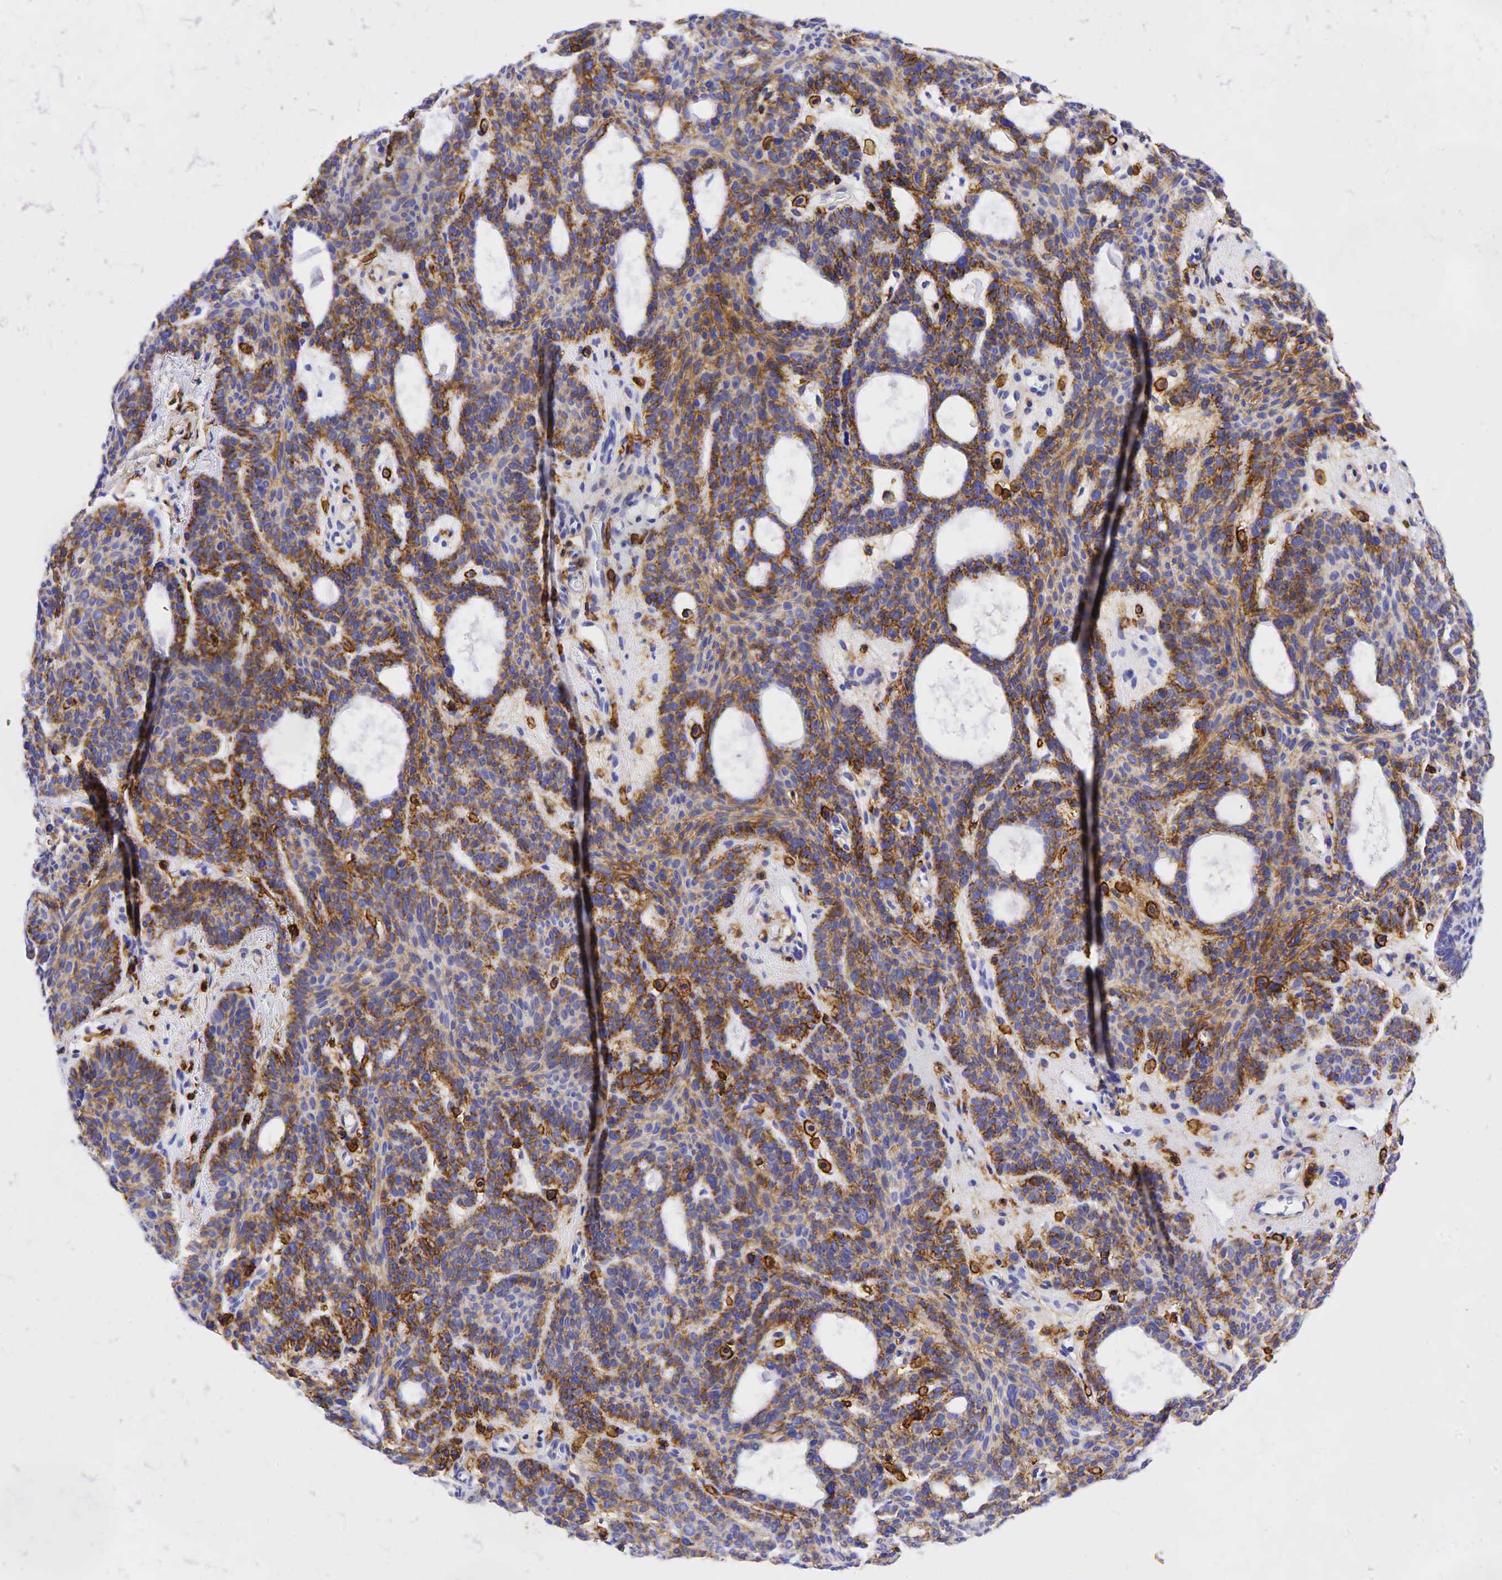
{"staining": {"intensity": "weak", "quantity": "25%-75%", "location": "cytoplasmic/membranous"}, "tissue": "skin cancer", "cell_type": "Tumor cells", "image_type": "cancer", "snomed": [{"axis": "morphology", "description": "Basal cell carcinoma"}, {"axis": "topography", "description": "Skin"}], "caption": "This is a histology image of immunohistochemistry staining of skin cancer (basal cell carcinoma), which shows weak positivity in the cytoplasmic/membranous of tumor cells.", "gene": "CD44", "patient": {"sex": "male", "age": 44}}